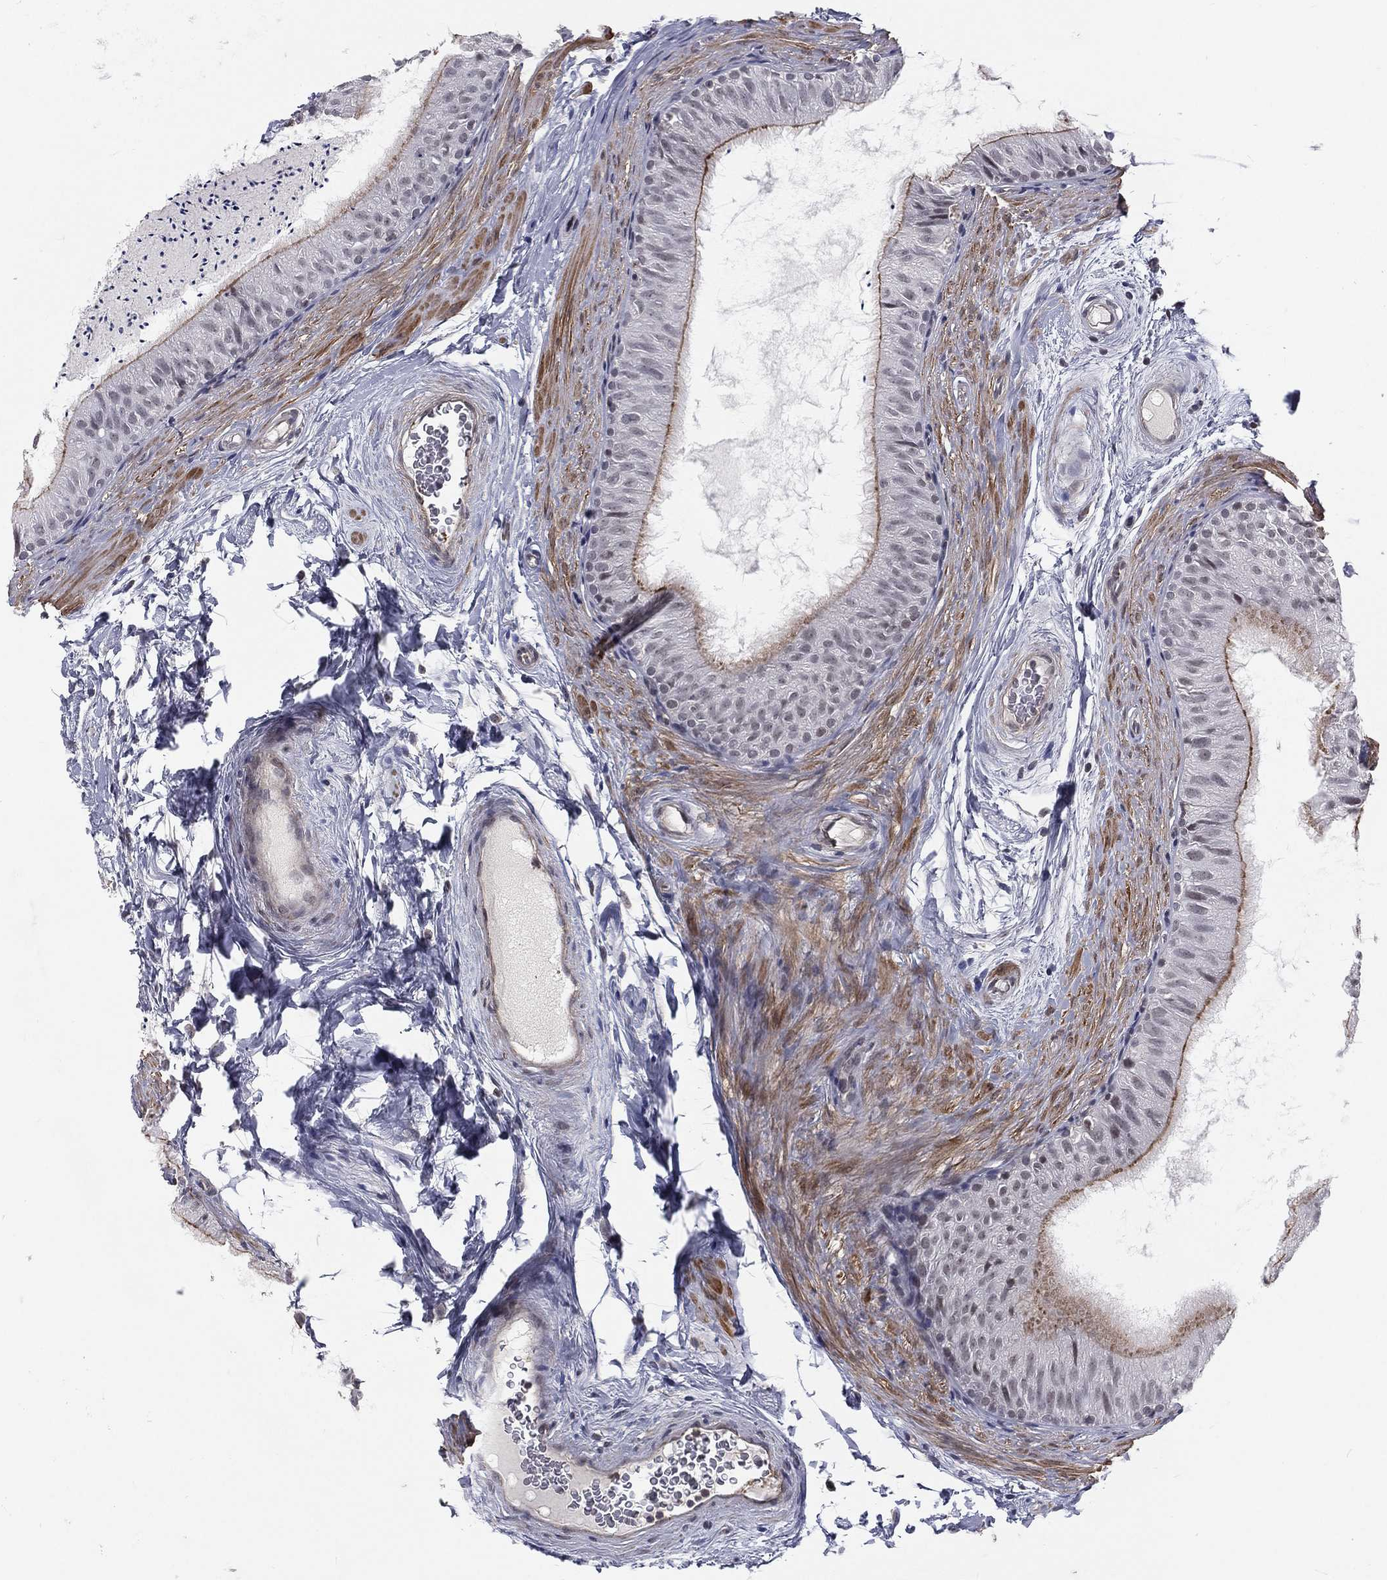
{"staining": {"intensity": "moderate", "quantity": "25%-75%", "location": "cytoplasmic/membranous"}, "tissue": "epididymis", "cell_type": "Glandular cells", "image_type": "normal", "snomed": [{"axis": "morphology", "description": "Normal tissue, NOS"}, {"axis": "topography", "description": "Epididymis"}], "caption": "Protein positivity by immunohistochemistry exhibits moderate cytoplasmic/membranous positivity in about 25%-75% of glandular cells in benign epididymis.", "gene": "MORC2", "patient": {"sex": "male", "age": 34}}